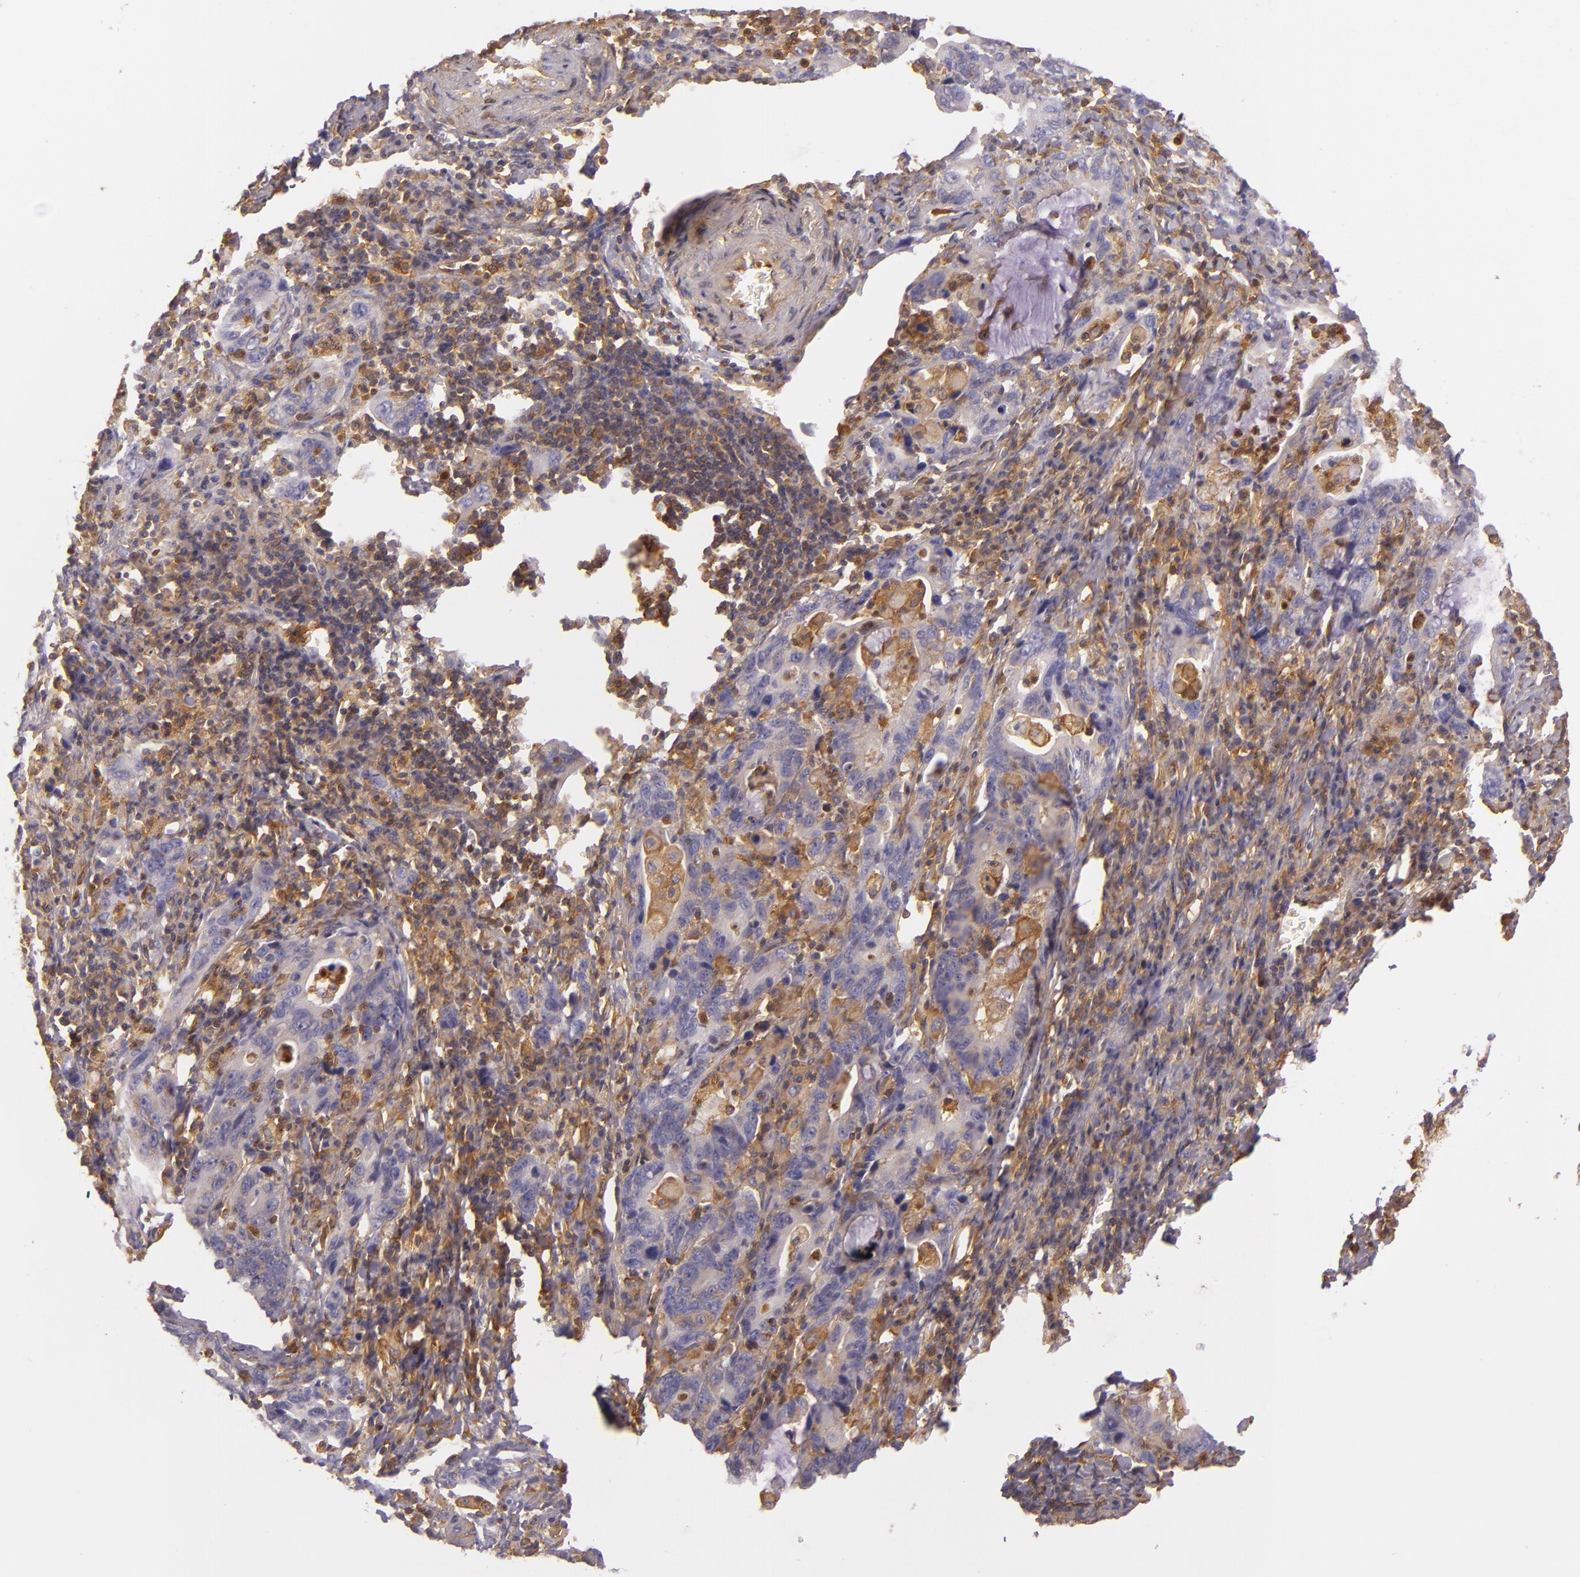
{"staining": {"intensity": "moderate", "quantity": "25%-75%", "location": "cytoplasmic/membranous"}, "tissue": "stomach cancer", "cell_type": "Tumor cells", "image_type": "cancer", "snomed": [{"axis": "morphology", "description": "Adenocarcinoma, NOS"}, {"axis": "topography", "description": "Stomach, upper"}], "caption": "A brown stain shows moderate cytoplasmic/membranous staining of a protein in stomach cancer (adenocarcinoma) tumor cells.", "gene": "TLN1", "patient": {"sex": "male", "age": 63}}